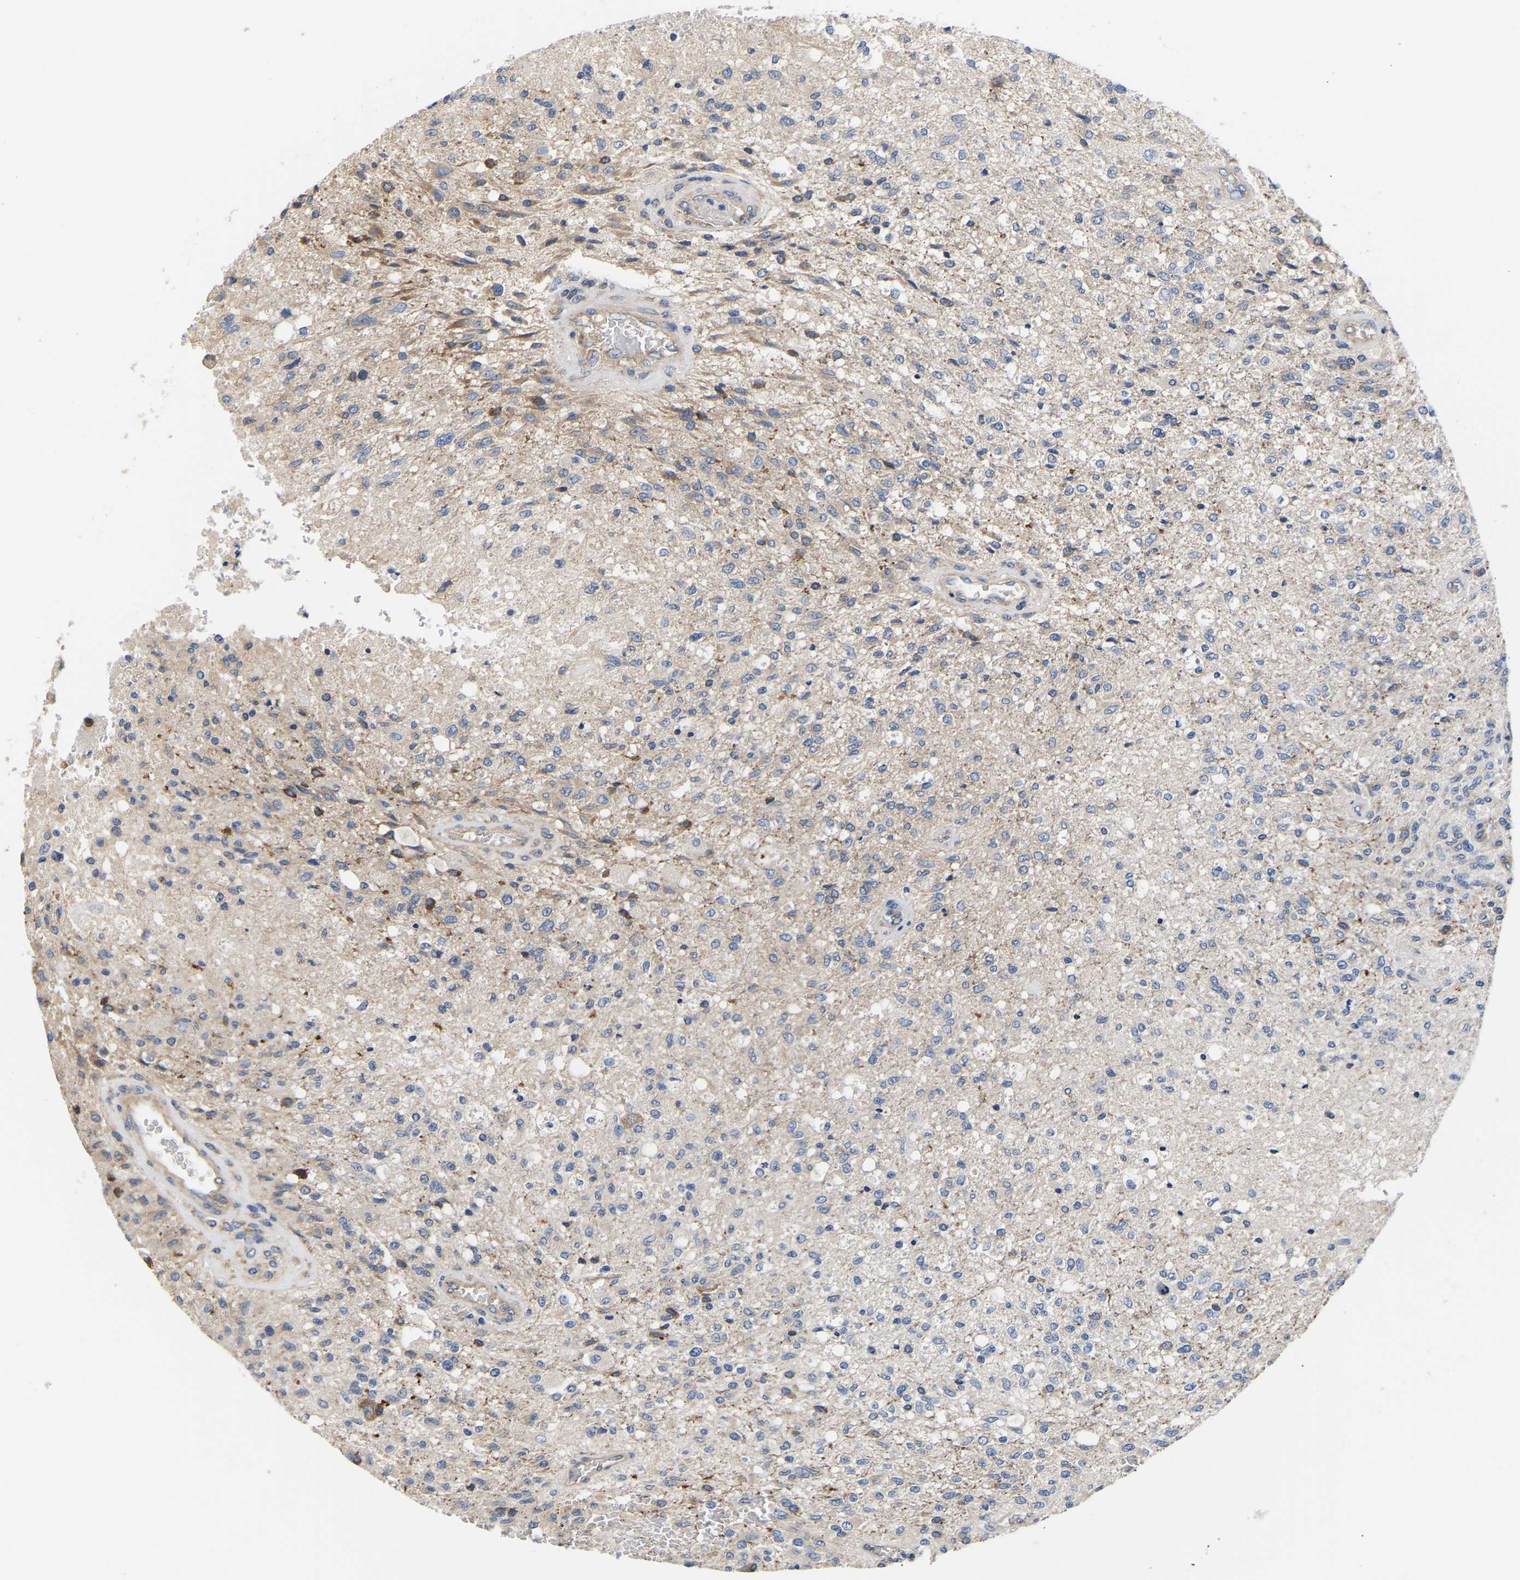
{"staining": {"intensity": "negative", "quantity": "none", "location": "none"}, "tissue": "glioma", "cell_type": "Tumor cells", "image_type": "cancer", "snomed": [{"axis": "morphology", "description": "Normal tissue, NOS"}, {"axis": "morphology", "description": "Glioma, malignant, High grade"}, {"axis": "topography", "description": "Cerebral cortex"}], "caption": "The immunohistochemistry (IHC) photomicrograph has no significant positivity in tumor cells of glioma tissue.", "gene": "AIMP2", "patient": {"sex": "male", "age": 77}}